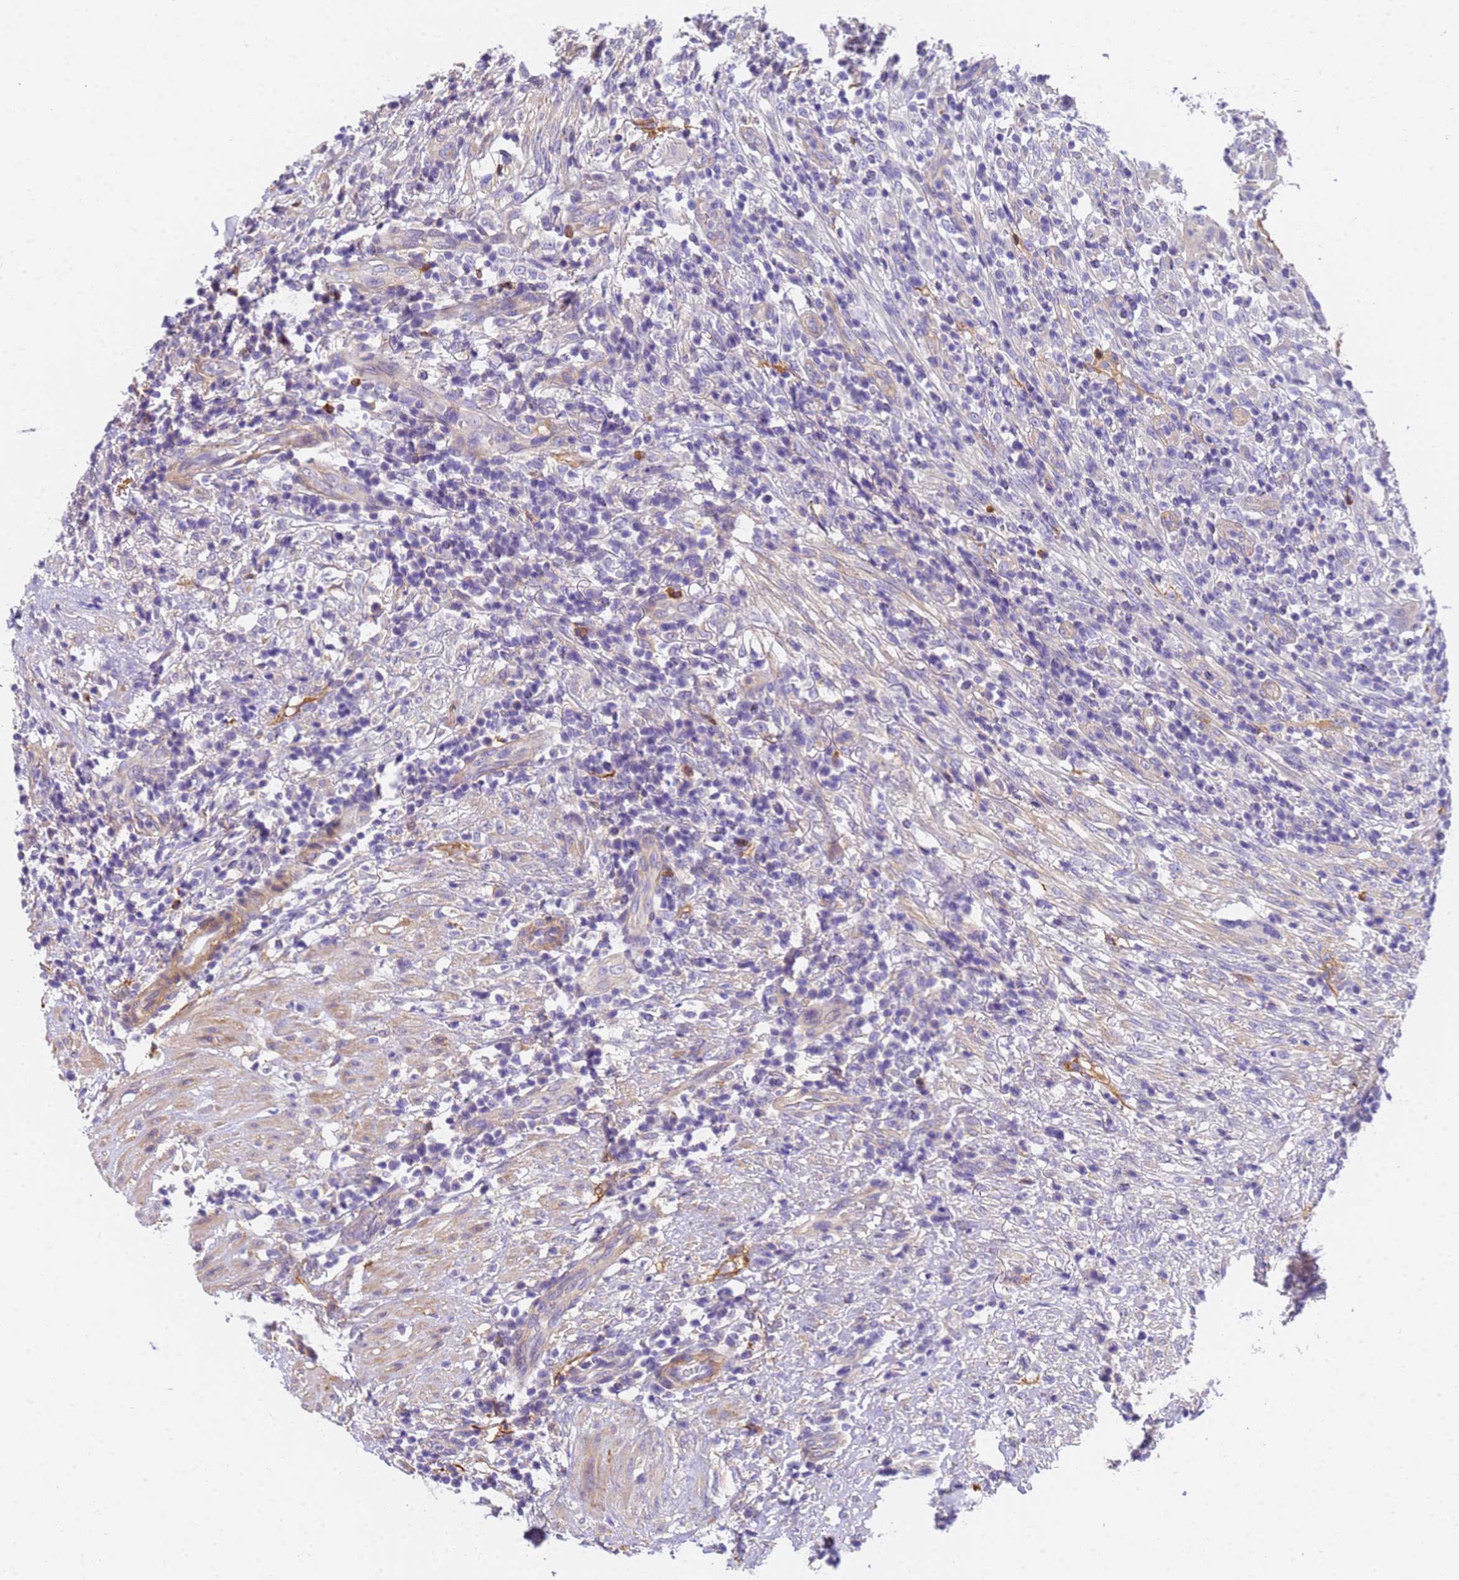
{"staining": {"intensity": "negative", "quantity": "none", "location": "none"}, "tissue": "urothelial cancer", "cell_type": "Tumor cells", "image_type": "cancer", "snomed": [{"axis": "morphology", "description": "Urothelial carcinoma, Low grade"}, {"axis": "topography", "description": "Urinary bladder"}], "caption": "Immunohistochemical staining of human urothelial carcinoma (low-grade) reveals no significant staining in tumor cells.", "gene": "MVB12A", "patient": {"sex": "female", "age": 75}}